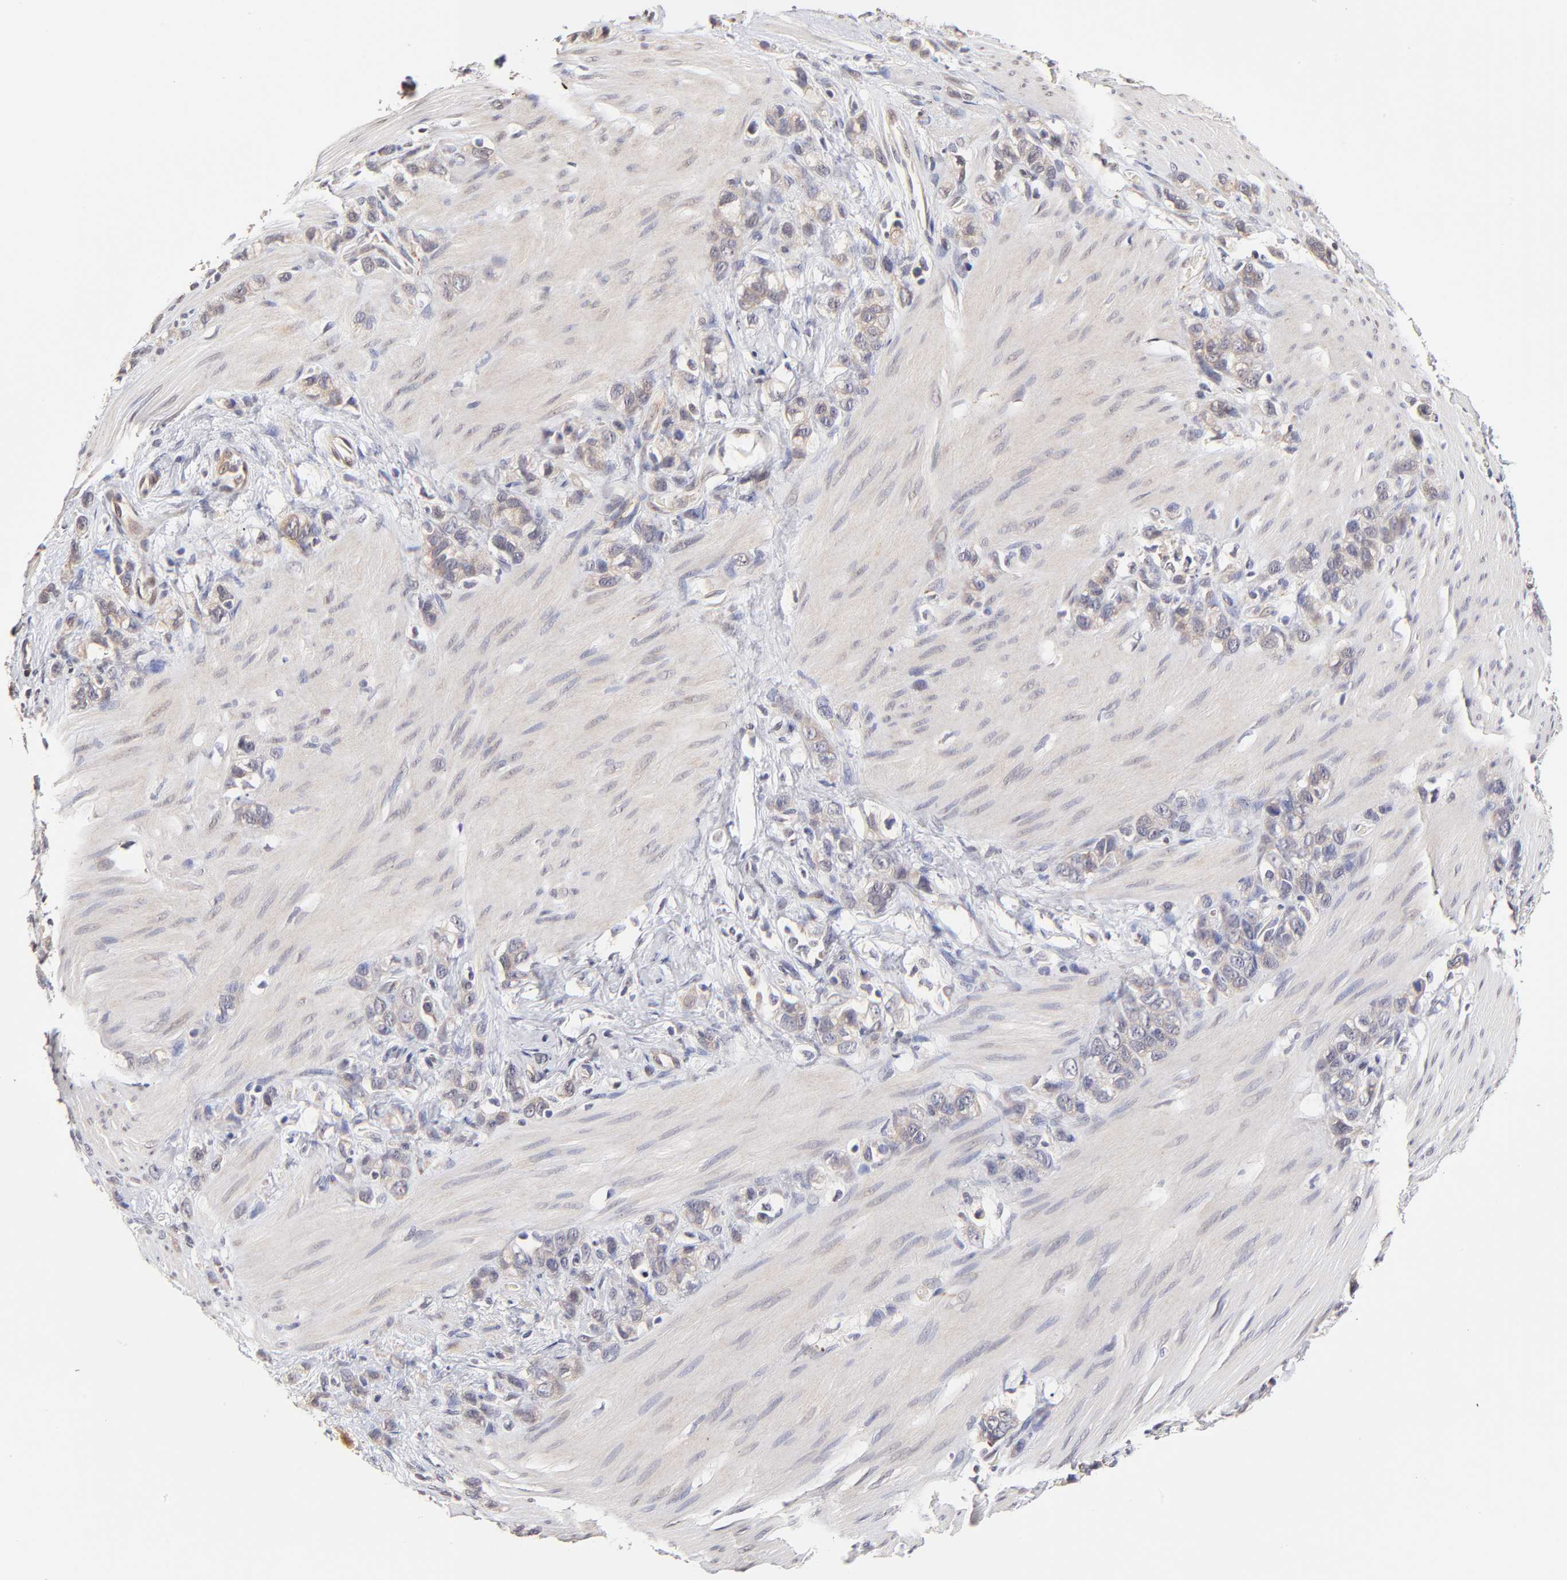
{"staining": {"intensity": "weak", "quantity": ">75%", "location": "cytoplasmic/membranous"}, "tissue": "stomach cancer", "cell_type": "Tumor cells", "image_type": "cancer", "snomed": [{"axis": "morphology", "description": "Normal tissue, NOS"}, {"axis": "morphology", "description": "Adenocarcinoma, NOS"}, {"axis": "morphology", "description": "Adenocarcinoma, High grade"}, {"axis": "topography", "description": "Stomach, upper"}, {"axis": "topography", "description": "Stomach"}], "caption": "The photomicrograph reveals immunohistochemical staining of stomach cancer (adenocarcinoma). There is weak cytoplasmic/membranous staining is appreciated in approximately >75% of tumor cells.", "gene": "ZNF10", "patient": {"sex": "female", "age": 65}}